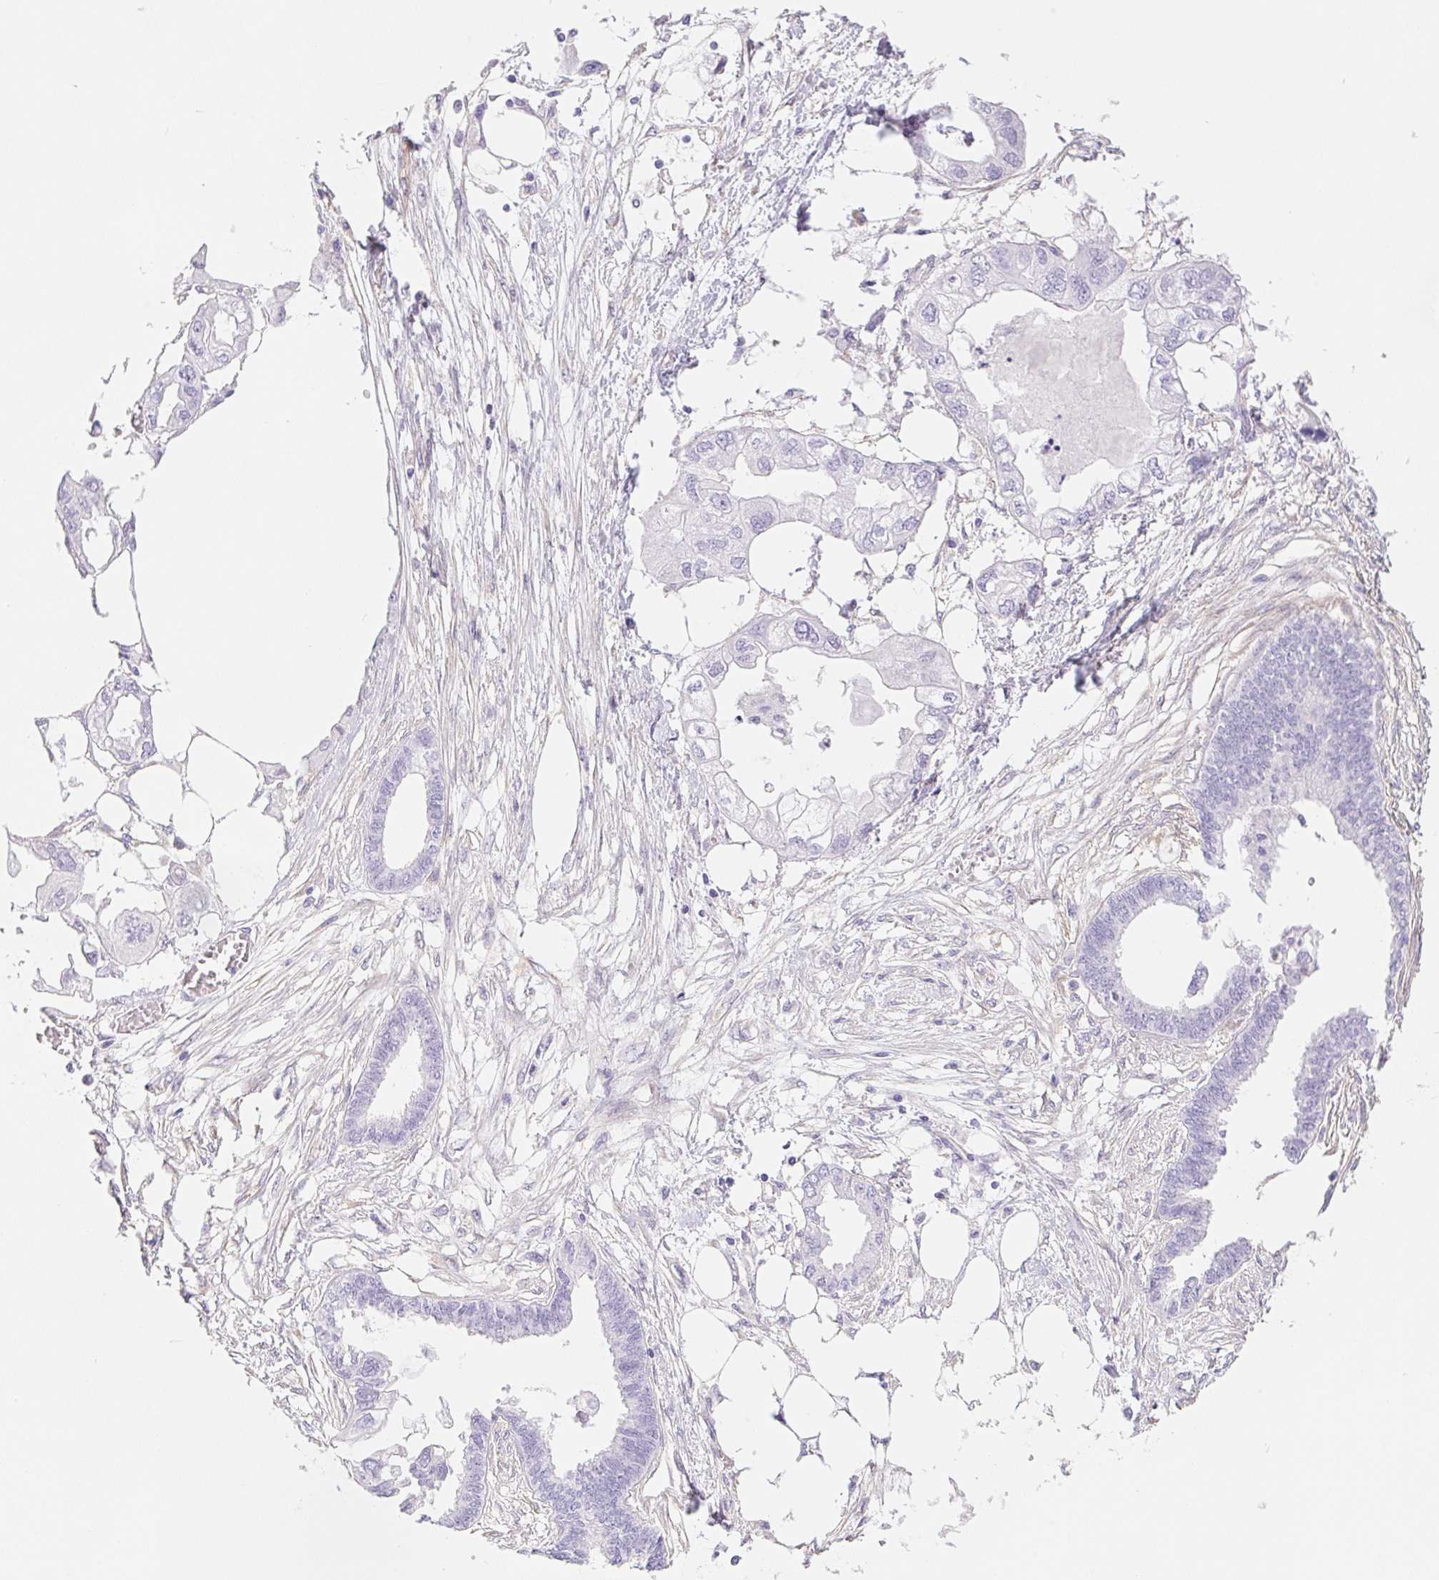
{"staining": {"intensity": "negative", "quantity": "none", "location": "none"}, "tissue": "endometrial cancer", "cell_type": "Tumor cells", "image_type": "cancer", "snomed": [{"axis": "morphology", "description": "Adenocarcinoma, NOS"}, {"axis": "morphology", "description": "Adenocarcinoma, metastatic, NOS"}, {"axis": "topography", "description": "Adipose tissue"}, {"axis": "topography", "description": "Endometrium"}], "caption": "Metastatic adenocarcinoma (endometrial) stained for a protein using IHC displays no positivity tumor cells.", "gene": "PNLIP", "patient": {"sex": "female", "age": 67}}